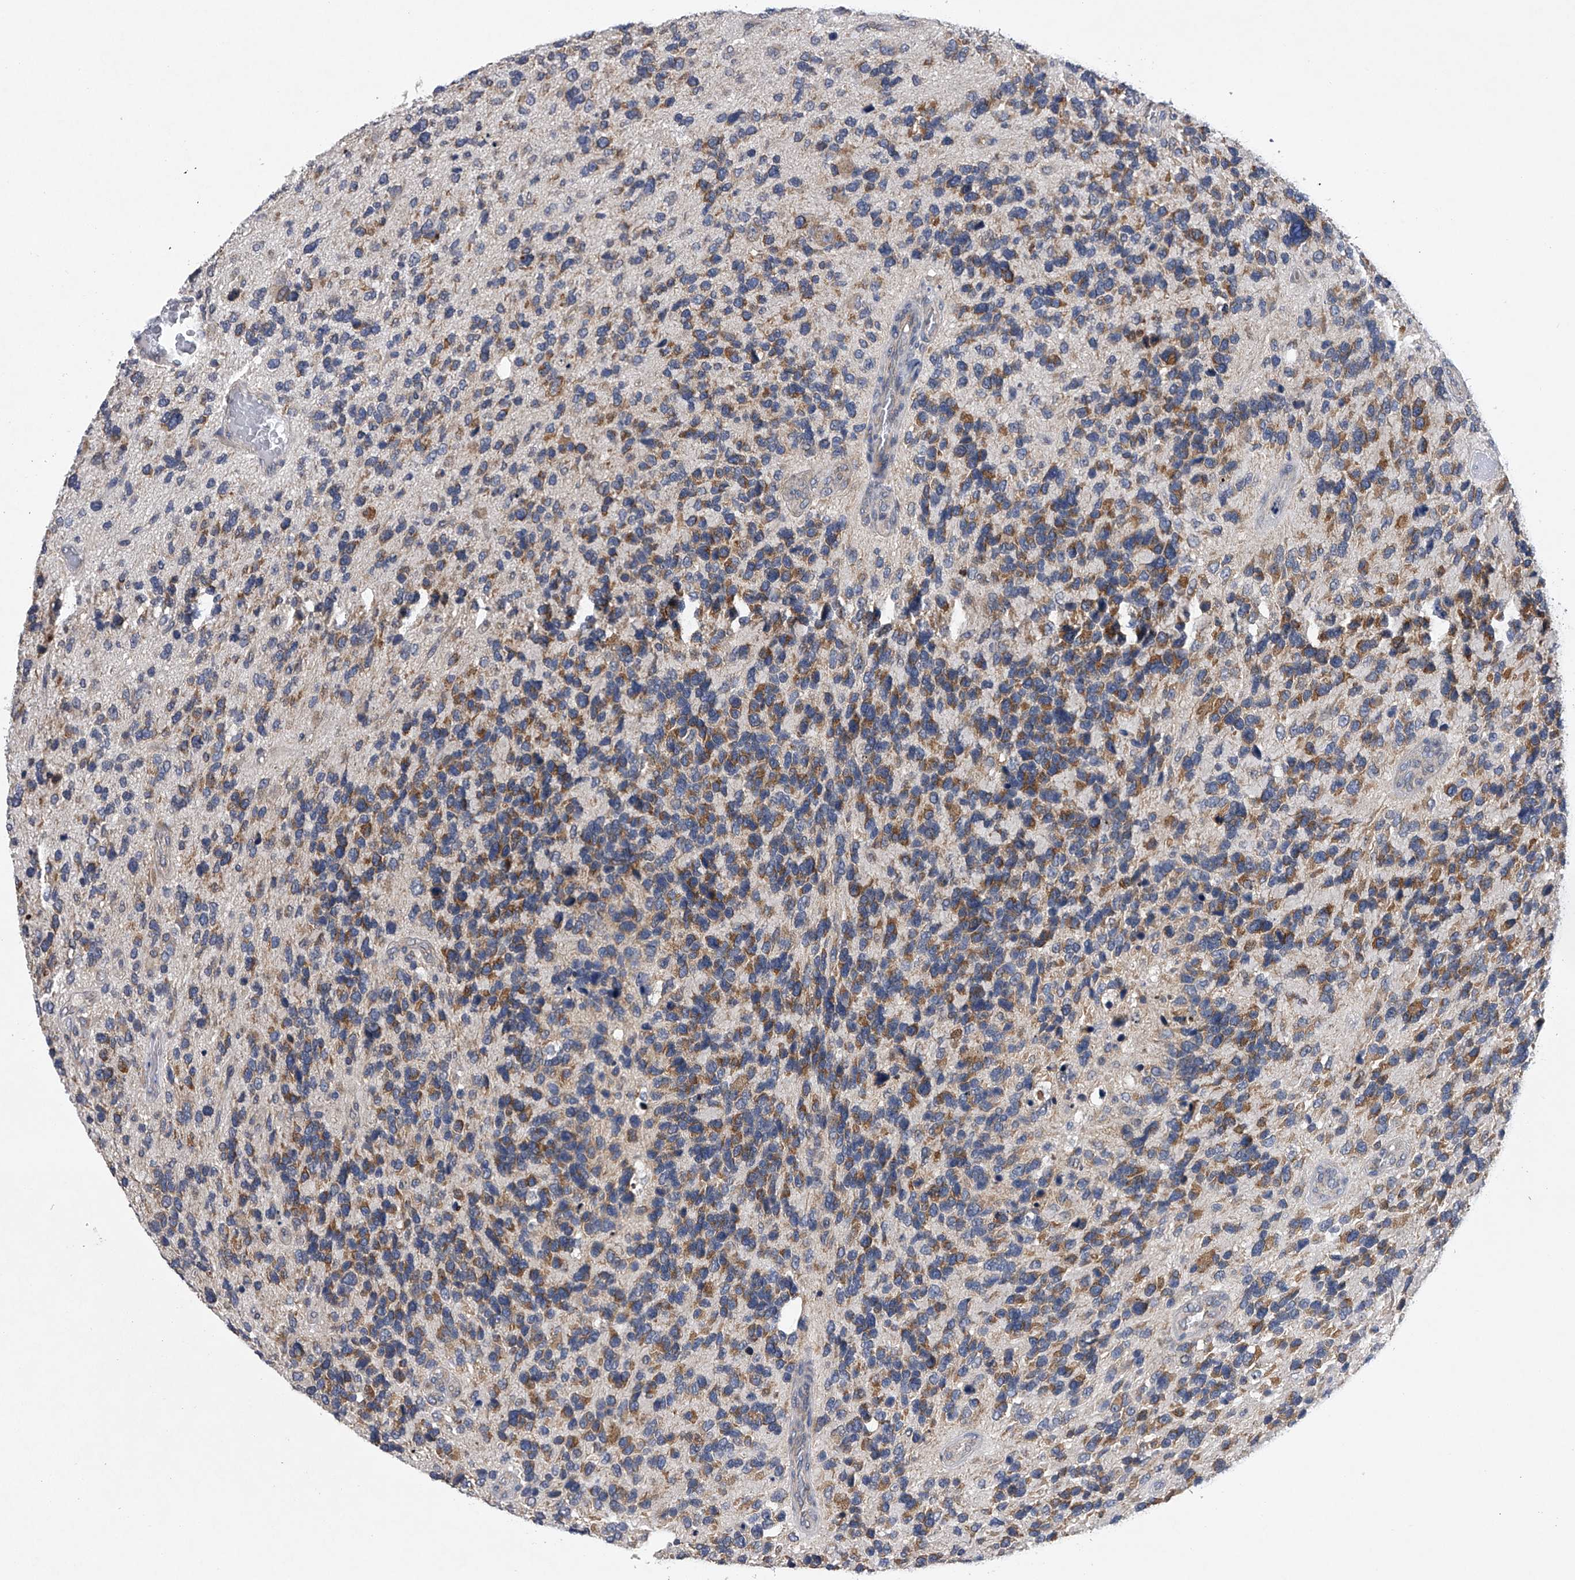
{"staining": {"intensity": "moderate", "quantity": "25%-75%", "location": "cytoplasmic/membranous"}, "tissue": "glioma", "cell_type": "Tumor cells", "image_type": "cancer", "snomed": [{"axis": "morphology", "description": "Glioma, malignant, High grade"}, {"axis": "topography", "description": "Brain"}], "caption": "Brown immunohistochemical staining in malignant glioma (high-grade) displays moderate cytoplasmic/membranous expression in approximately 25%-75% of tumor cells.", "gene": "RNF5", "patient": {"sex": "female", "age": 58}}